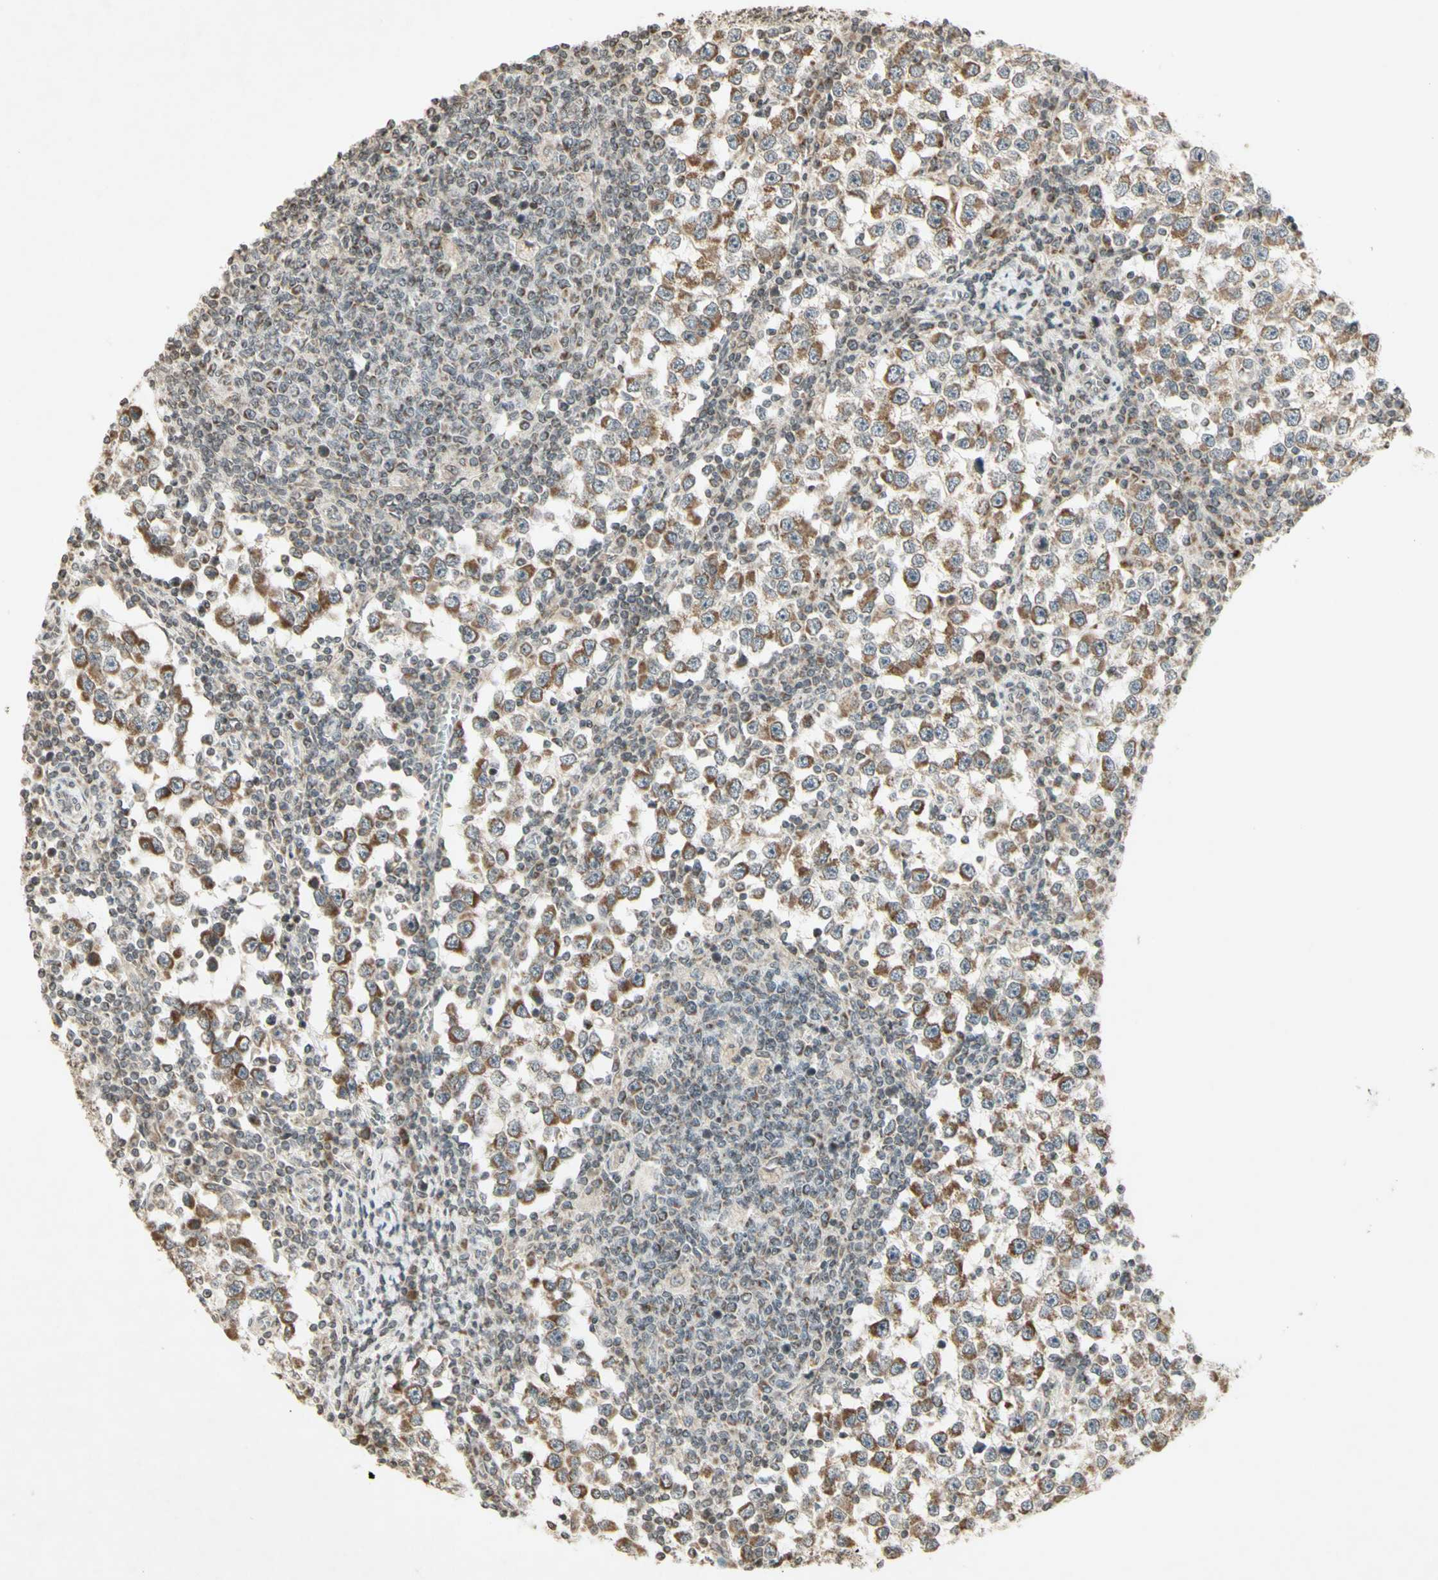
{"staining": {"intensity": "moderate", "quantity": ">75%", "location": "cytoplasmic/membranous"}, "tissue": "testis cancer", "cell_type": "Tumor cells", "image_type": "cancer", "snomed": [{"axis": "morphology", "description": "Seminoma, NOS"}, {"axis": "topography", "description": "Testis"}], "caption": "Human testis seminoma stained for a protein (brown) reveals moderate cytoplasmic/membranous positive positivity in approximately >75% of tumor cells.", "gene": "CCNI", "patient": {"sex": "male", "age": 65}}